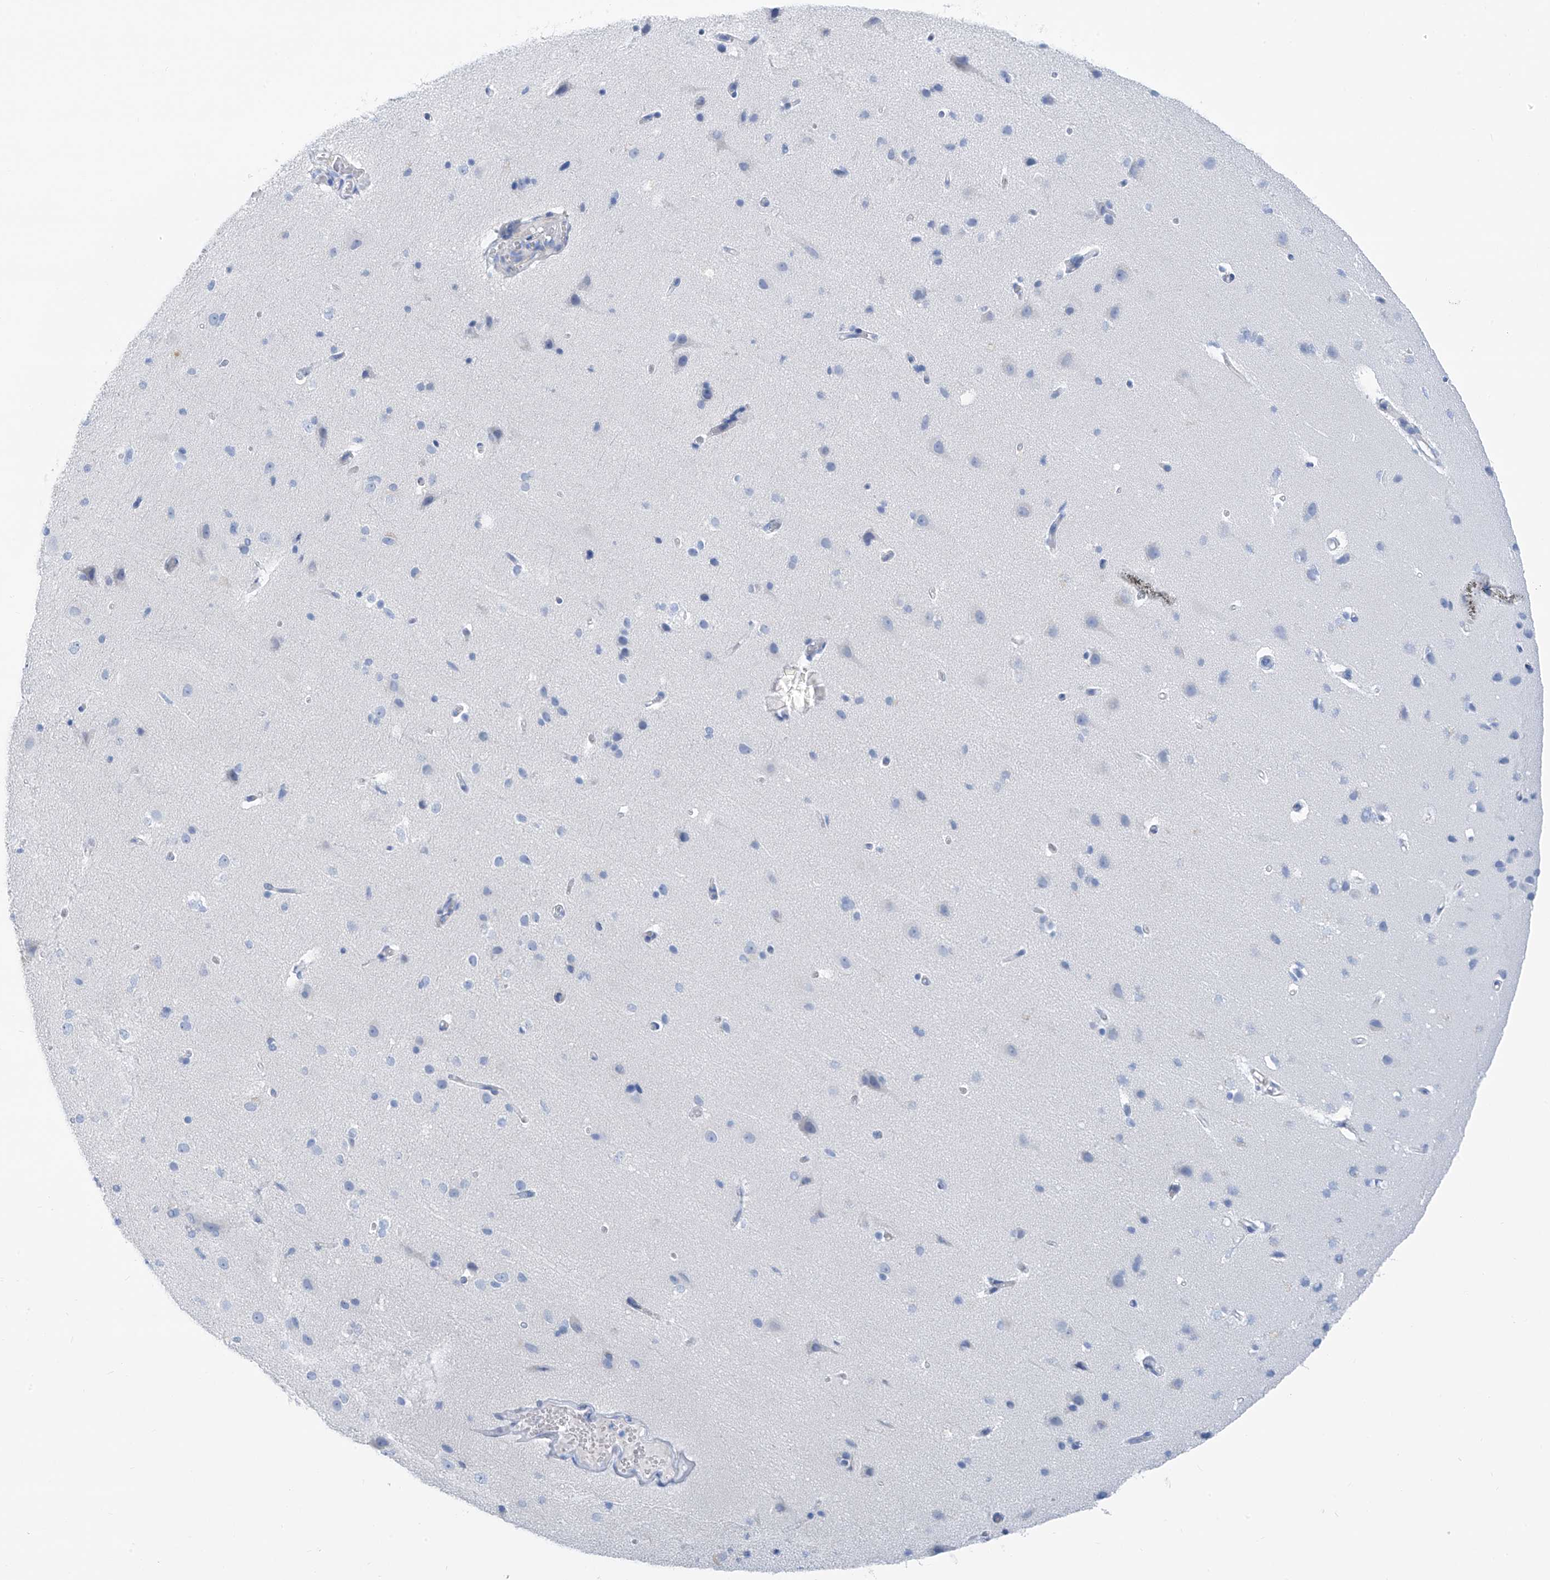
{"staining": {"intensity": "negative", "quantity": "none", "location": "none"}, "tissue": "cerebral cortex", "cell_type": "Endothelial cells", "image_type": "normal", "snomed": [{"axis": "morphology", "description": "Normal tissue, NOS"}, {"axis": "topography", "description": "Cerebral cortex"}], "caption": "Normal cerebral cortex was stained to show a protein in brown. There is no significant positivity in endothelial cells. (DAB (3,3'-diaminobenzidine) immunohistochemistry (IHC) visualized using brightfield microscopy, high magnification).", "gene": "GLMP", "patient": {"sex": "male", "age": 34}}